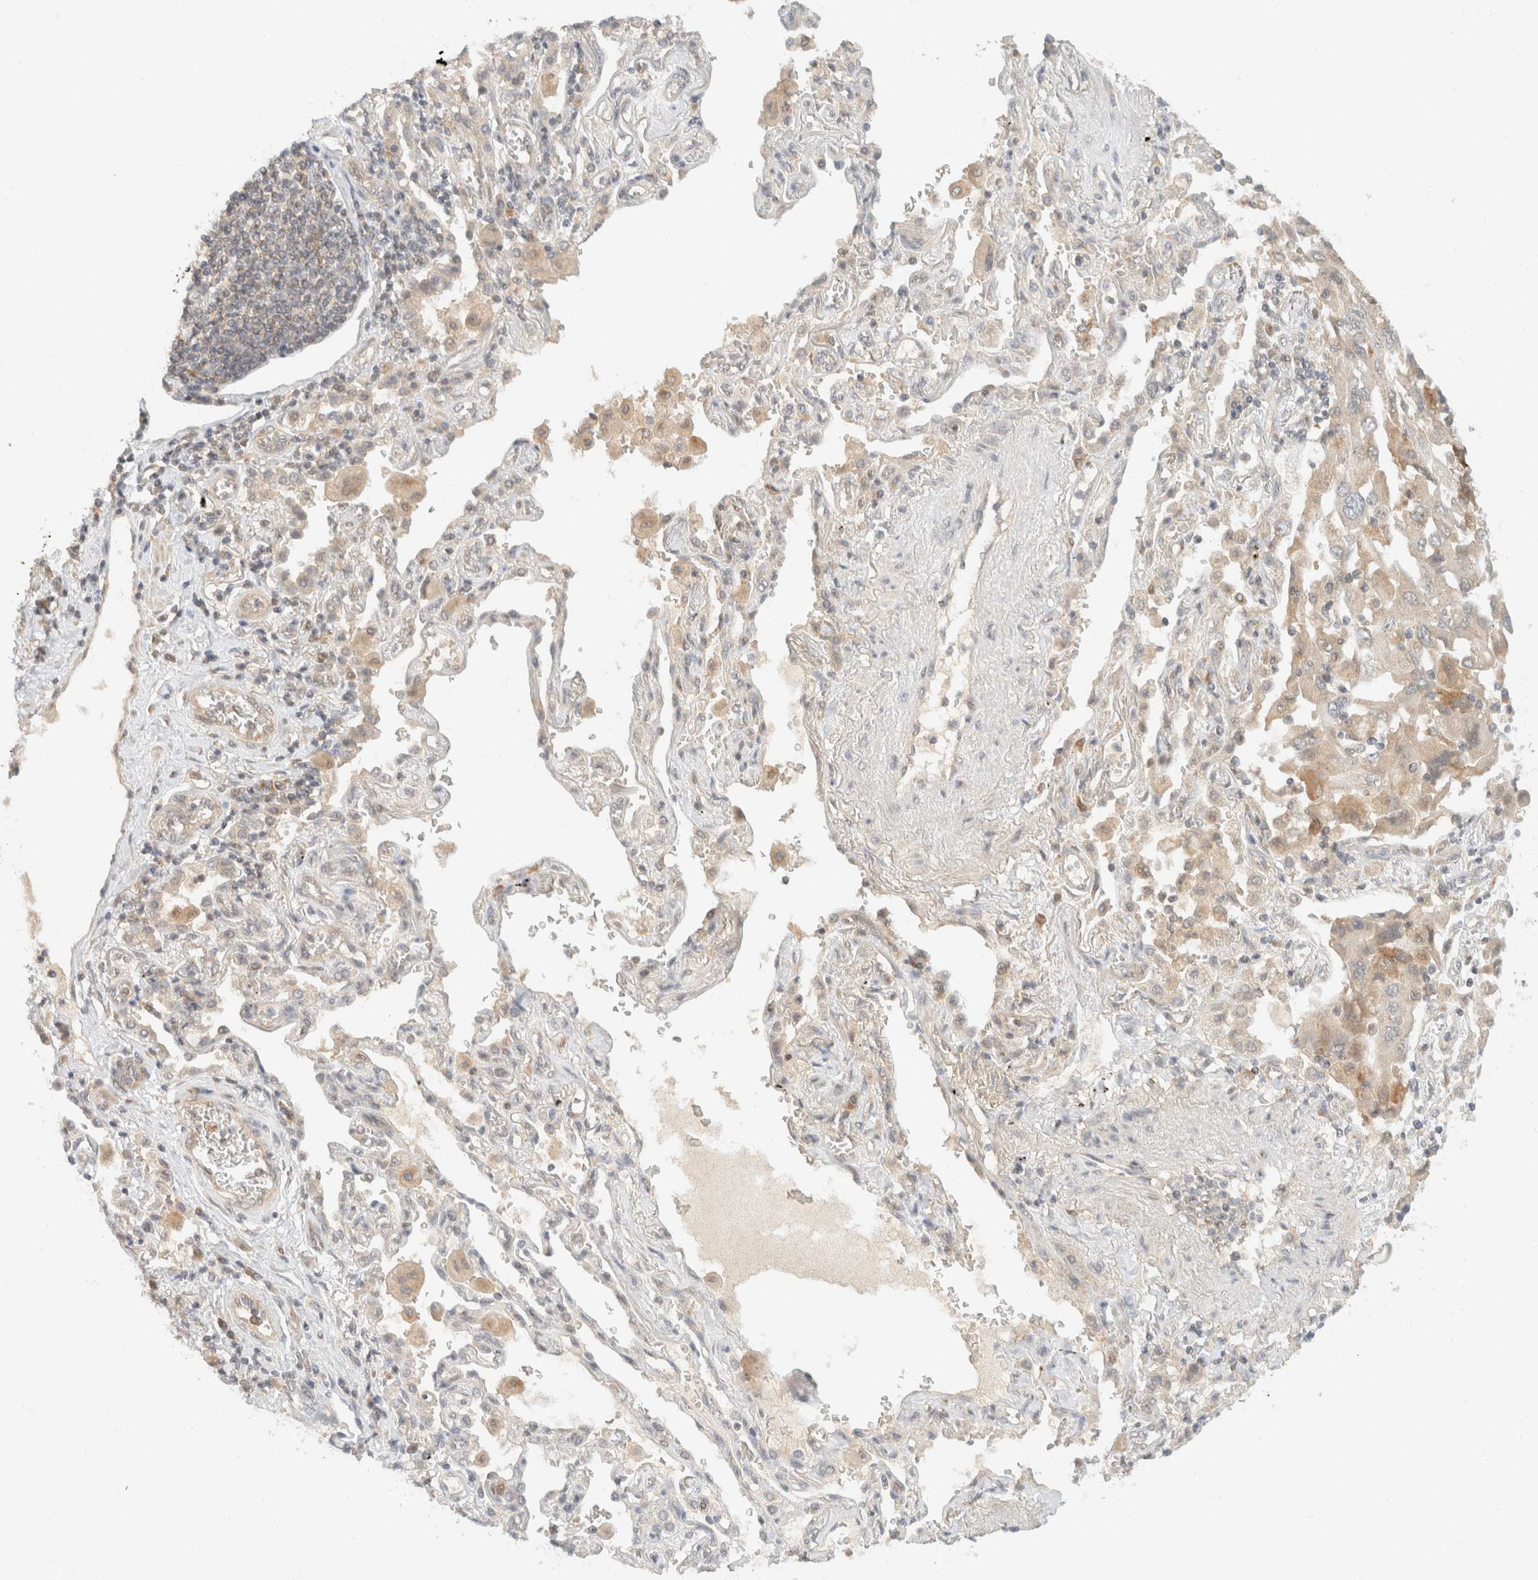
{"staining": {"intensity": "weak", "quantity": ">75%", "location": "cytoplasmic/membranous"}, "tissue": "lung cancer", "cell_type": "Tumor cells", "image_type": "cancer", "snomed": [{"axis": "morphology", "description": "Adenocarcinoma, NOS"}, {"axis": "topography", "description": "Lung"}], "caption": "Tumor cells display low levels of weak cytoplasmic/membranous positivity in approximately >75% of cells in lung cancer.", "gene": "TACC1", "patient": {"sex": "female", "age": 65}}